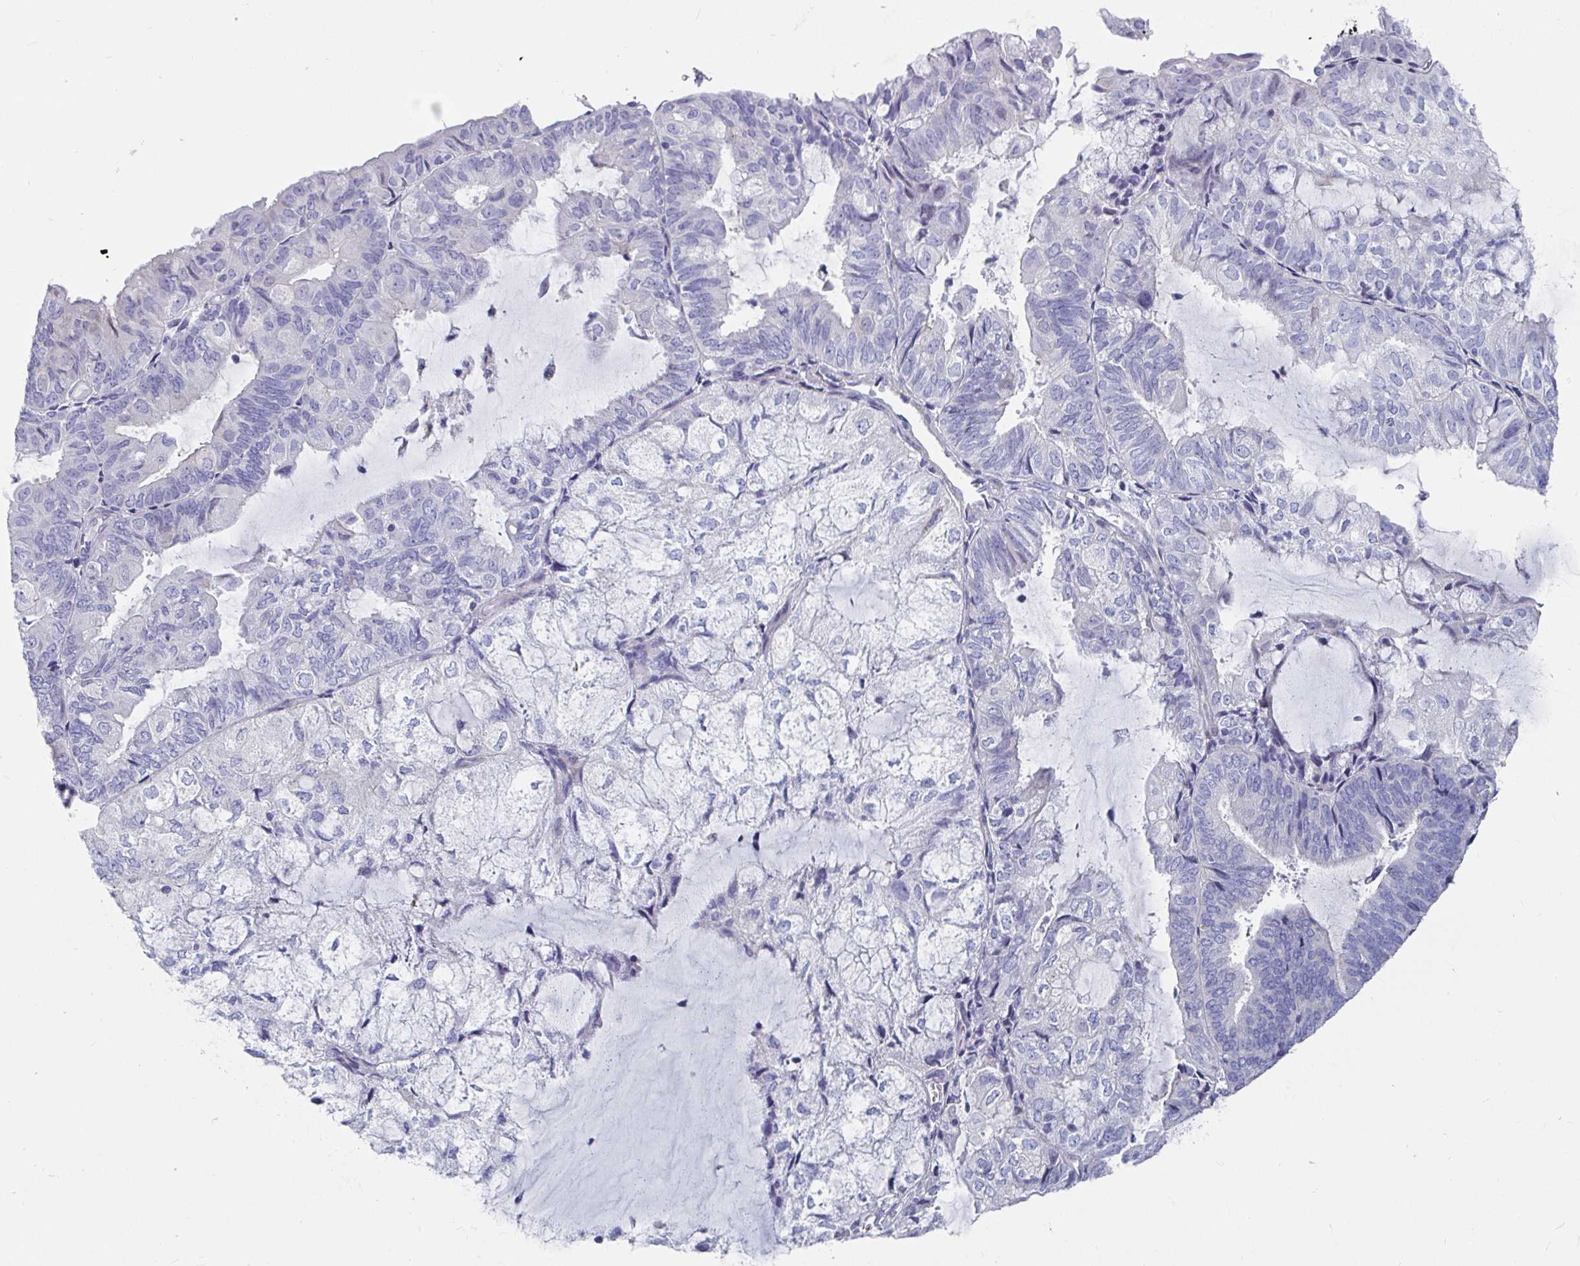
{"staining": {"intensity": "negative", "quantity": "none", "location": "none"}, "tissue": "endometrial cancer", "cell_type": "Tumor cells", "image_type": "cancer", "snomed": [{"axis": "morphology", "description": "Adenocarcinoma, NOS"}, {"axis": "topography", "description": "Endometrium"}], "caption": "Tumor cells show no significant protein positivity in endometrial cancer (adenocarcinoma).", "gene": "ZFP82", "patient": {"sex": "female", "age": 81}}